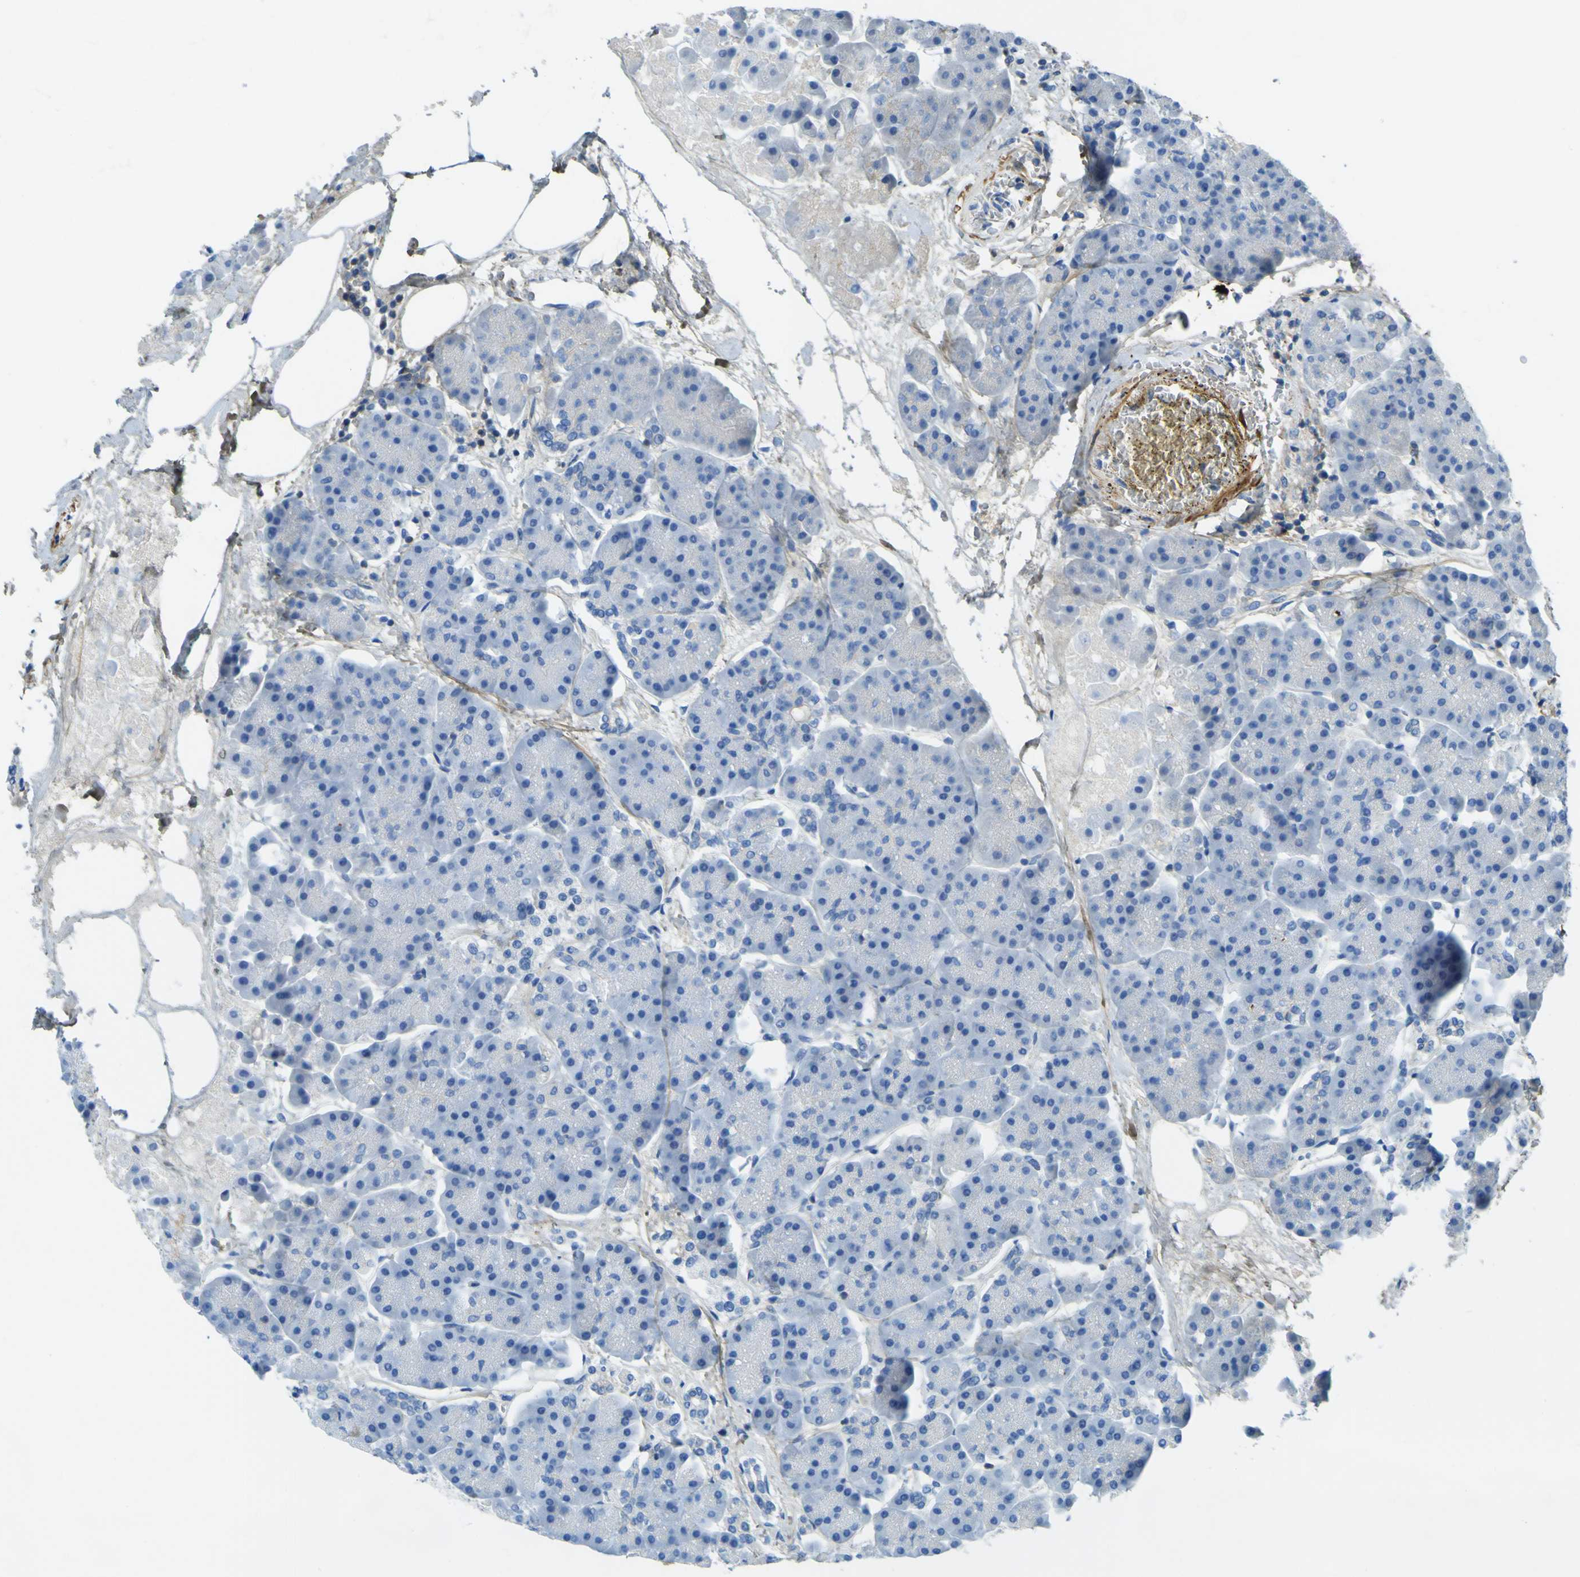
{"staining": {"intensity": "negative", "quantity": "none", "location": "none"}, "tissue": "pancreas", "cell_type": "Exocrine glandular cells", "image_type": "normal", "snomed": [{"axis": "morphology", "description": "Normal tissue, NOS"}, {"axis": "topography", "description": "Pancreas"}], "caption": "Exocrine glandular cells are negative for protein expression in normal human pancreas.", "gene": "OGN", "patient": {"sex": "female", "age": 70}}